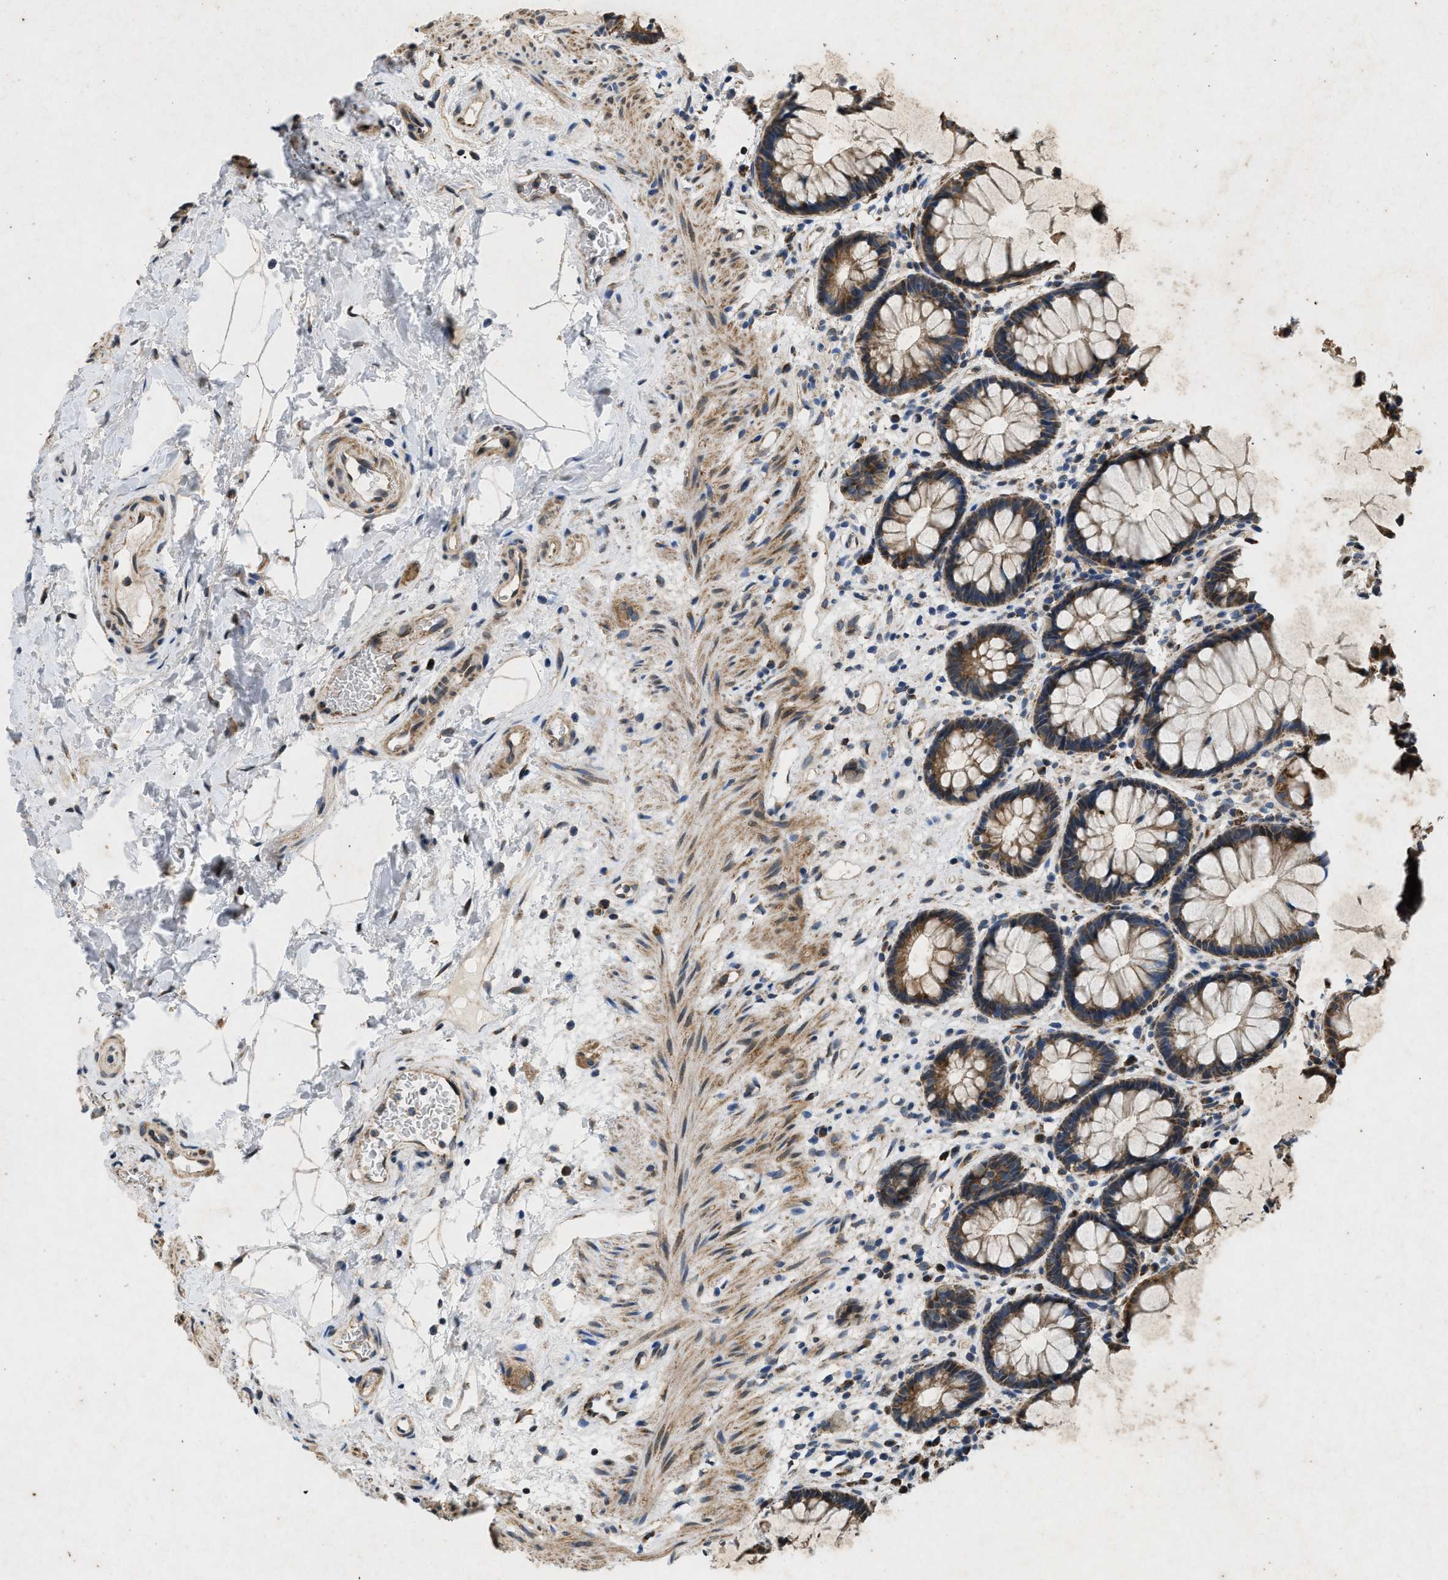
{"staining": {"intensity": "moderate", "quantity": ">75%", "location": "cytoplasmic/membranous"}, "tissue": "rectum", "cell_type": "Glandular cells", "image_type": "normal", "snomed": [{"axis": "morphology", "description": "Normal tissue, NOS"}, {"axis": "topography", "description": "Rectum"}], "caption": "Protein staining demonstrates moderate cytoplasmic/membranous positivity in about >75% of glandular cells in unremarkable rectum. The staining was performed using DAB to visualize the protein expression in brown, while the nuclei were stained in blue with hematoxylin (Magnification: 20x).", "gene": "PRKG2", "patient": {"sex": "male", "age": 64}}